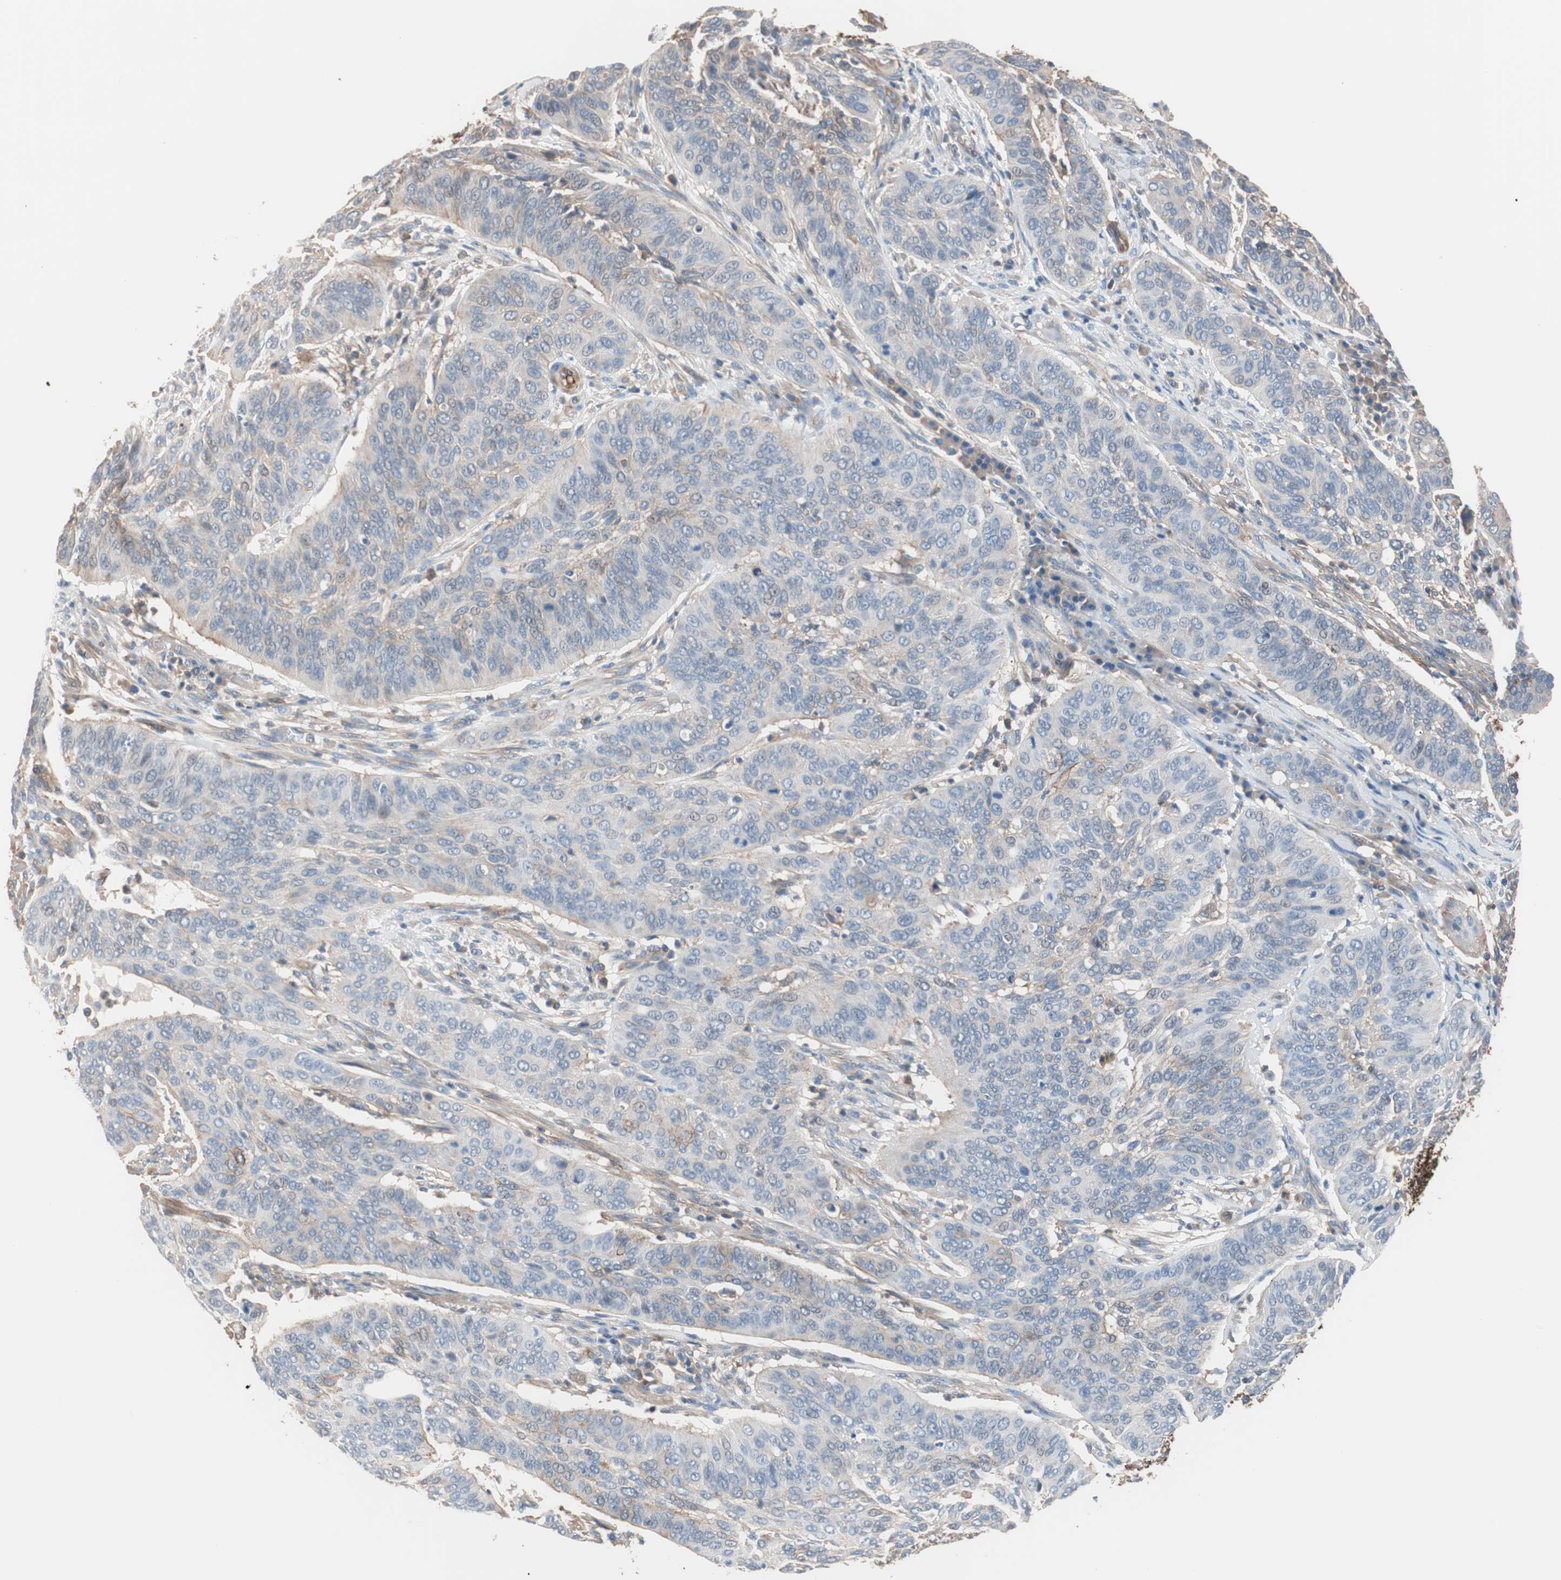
{"staining": {"intensity": "weak", "quantity": "25%-75%", "location": "cytoplasmic/membranous"}, "tissue": "cervical cancer", "cell_type": "Tumor cells", "image_type": "cancer", "snomed": [{"axis": "morphology", "description": "Squamous cell carcinoma, NOS"}, {"axis": "topography", "description": "Cervix"}], "caption": "A photomicrograph of squamous cell carcinoma (cervical) stained for a protein shows weak cytoplasmic/membranous brown staining in tumor cells.", "gene": "GPR160", "patient": {"sex": "female", "age": 39}}